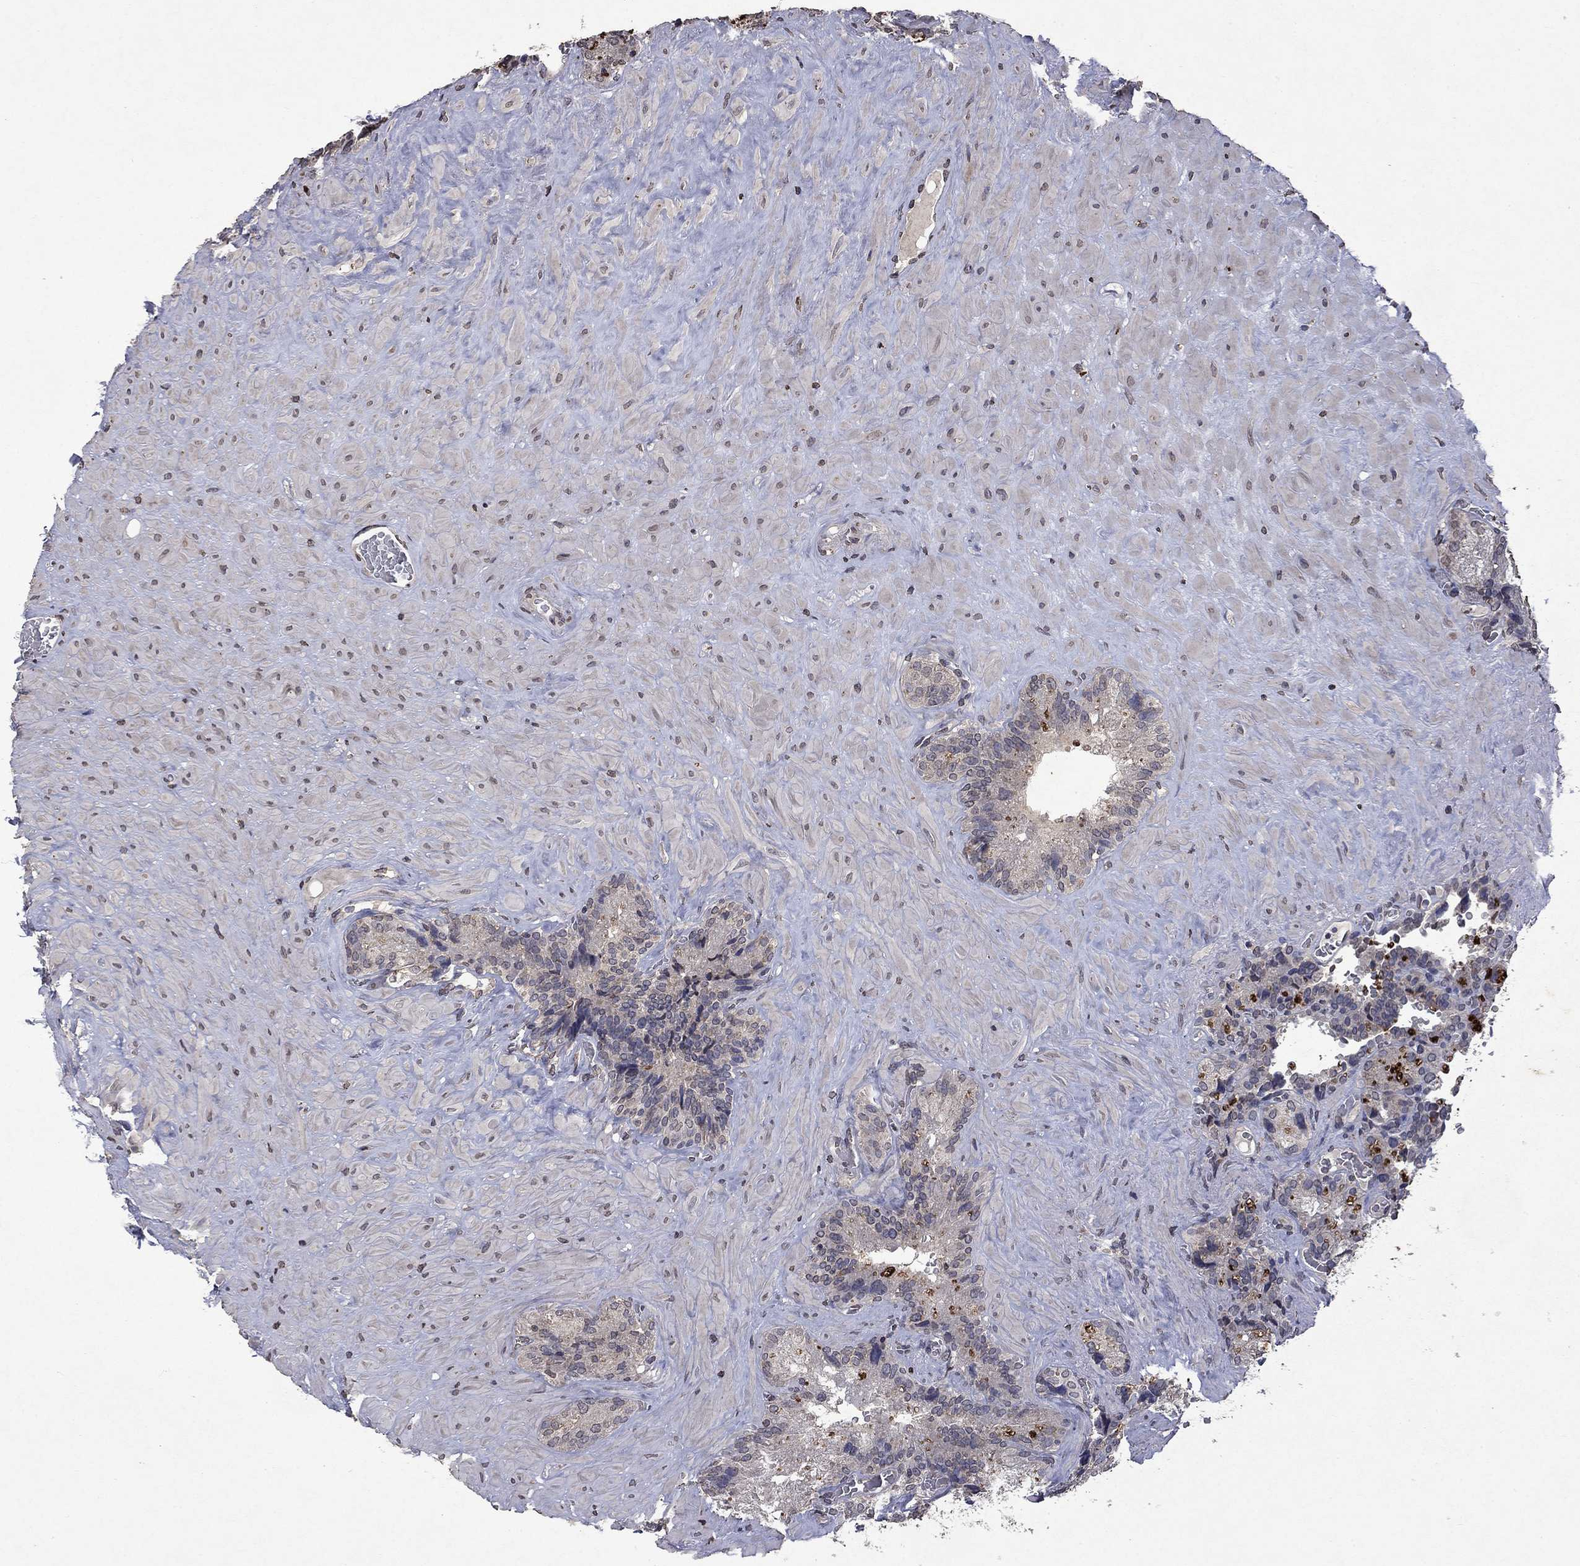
{"staining": {"intensity": "negative", "quantity": "none", "location": "none"}, "tissue": "seminal vesicle", "cell_type": "Glandular cells", "image_type": "normal", "snomed": [{"axis": "morphology", "description": "Normal tissue, NOS"}, {"axis": "topography", "description": "Seminal veicle"}], "caption": "DAB immunohistochemical staining of unremarkable seminal vesicle exhibits no significant positivity in glandular cells.", "gene": "TTC38", "patient": {"sex": "male", "age": 72}}